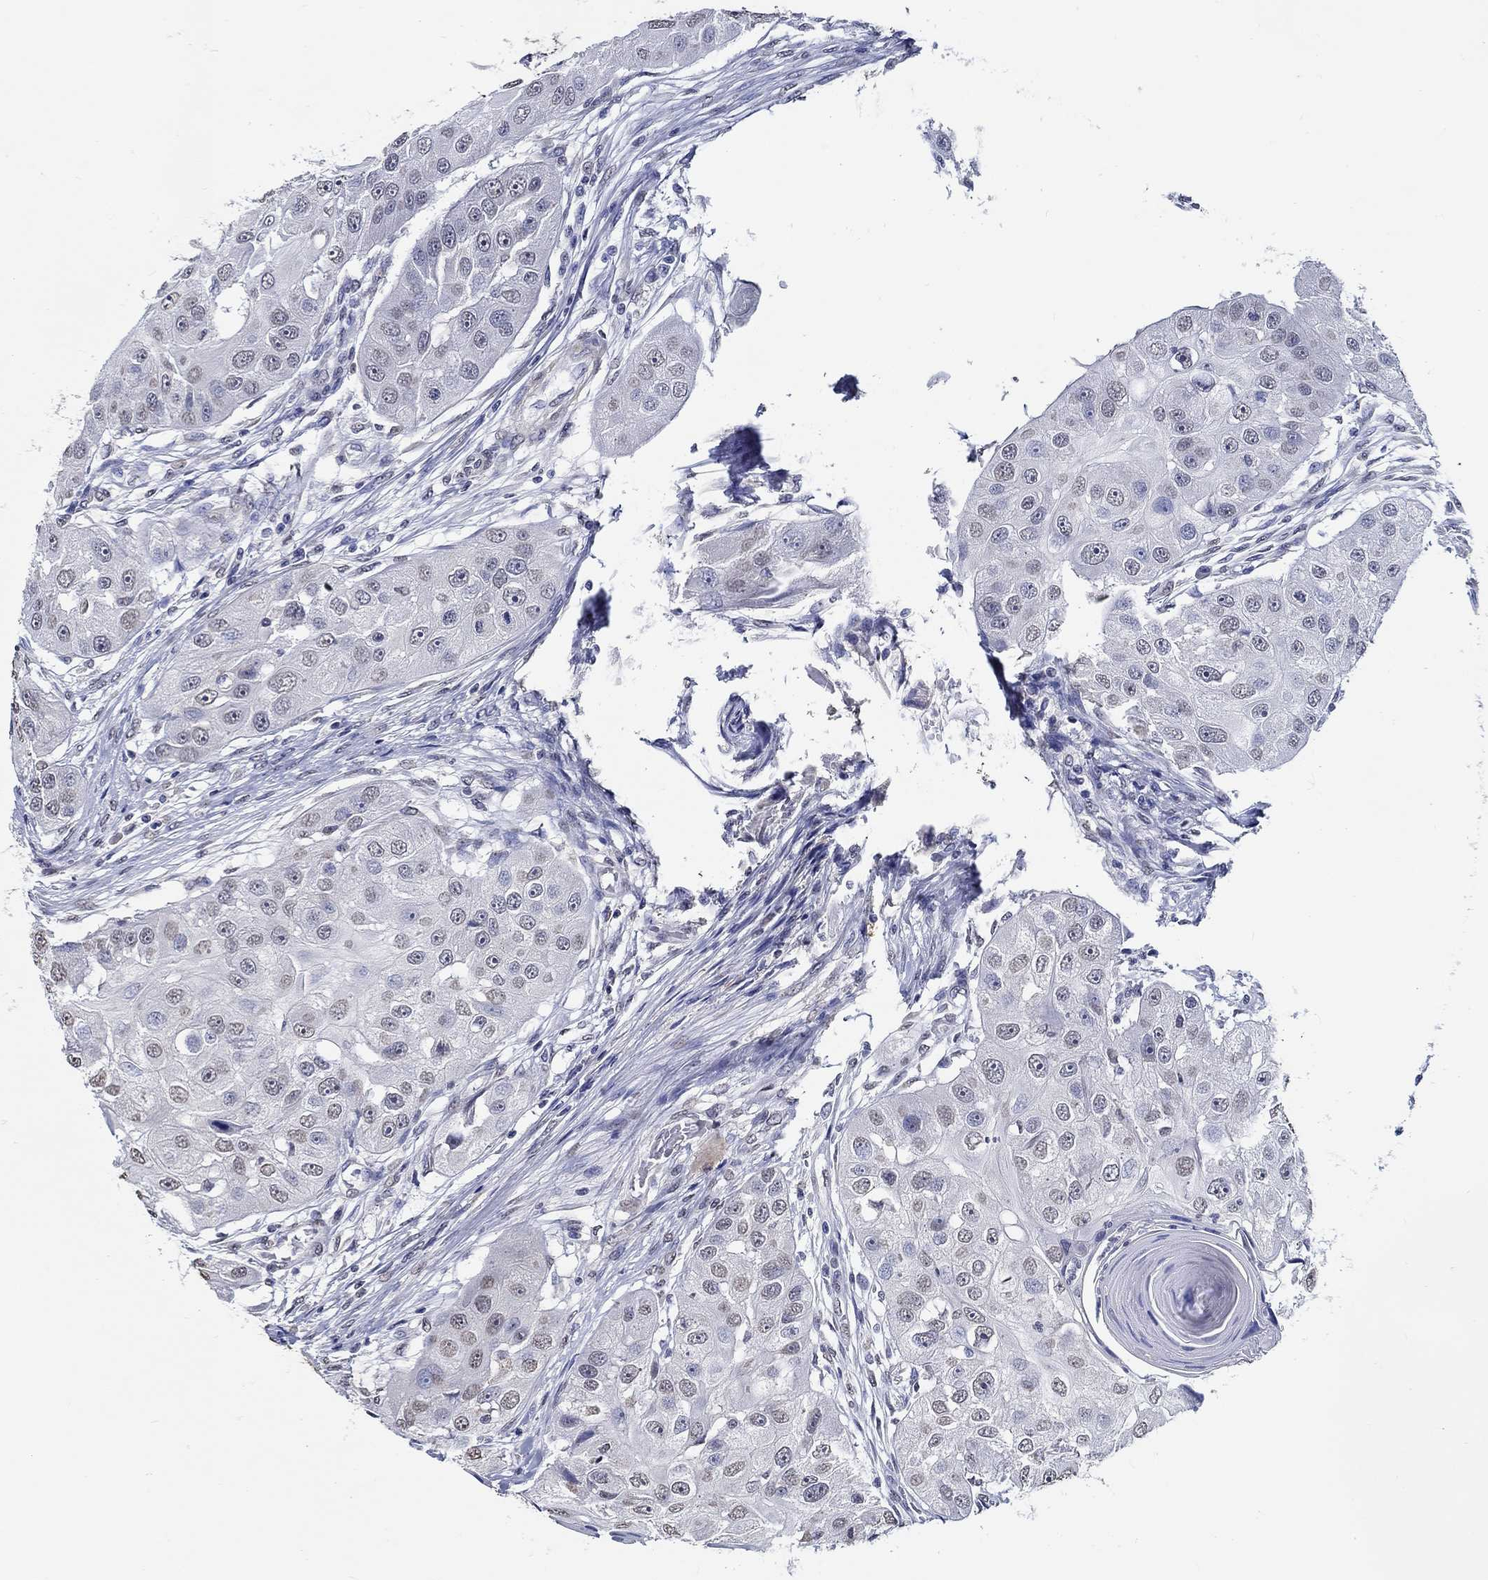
{"staining": {"intensity": "weak", "quantity": "<25%", "location": "nuclear"}, "tissue": "head and neck cancer", "cell_type": "Tumor cells", "image_type": "cancer", "snomed": [{"axis": "morphology", "description": "Normal tissue, NOS"}, {"axis": "morphology", "description": "Squamous cell carcinoma, NOS"}, {"axis": "topography", "description": "Skeletal muscle"}, {"axis": "topography", "description": "Head-Neck"}], "caption": "High magnification brightfield microscopy of head and neck squamous cell carcinoma stained with DAB (brown) and counterstained with hematoxylin (blue): tumor cells show no significant expression.", "gene": "PDE1B", "patient": {"sex": "male", "age": 51}}